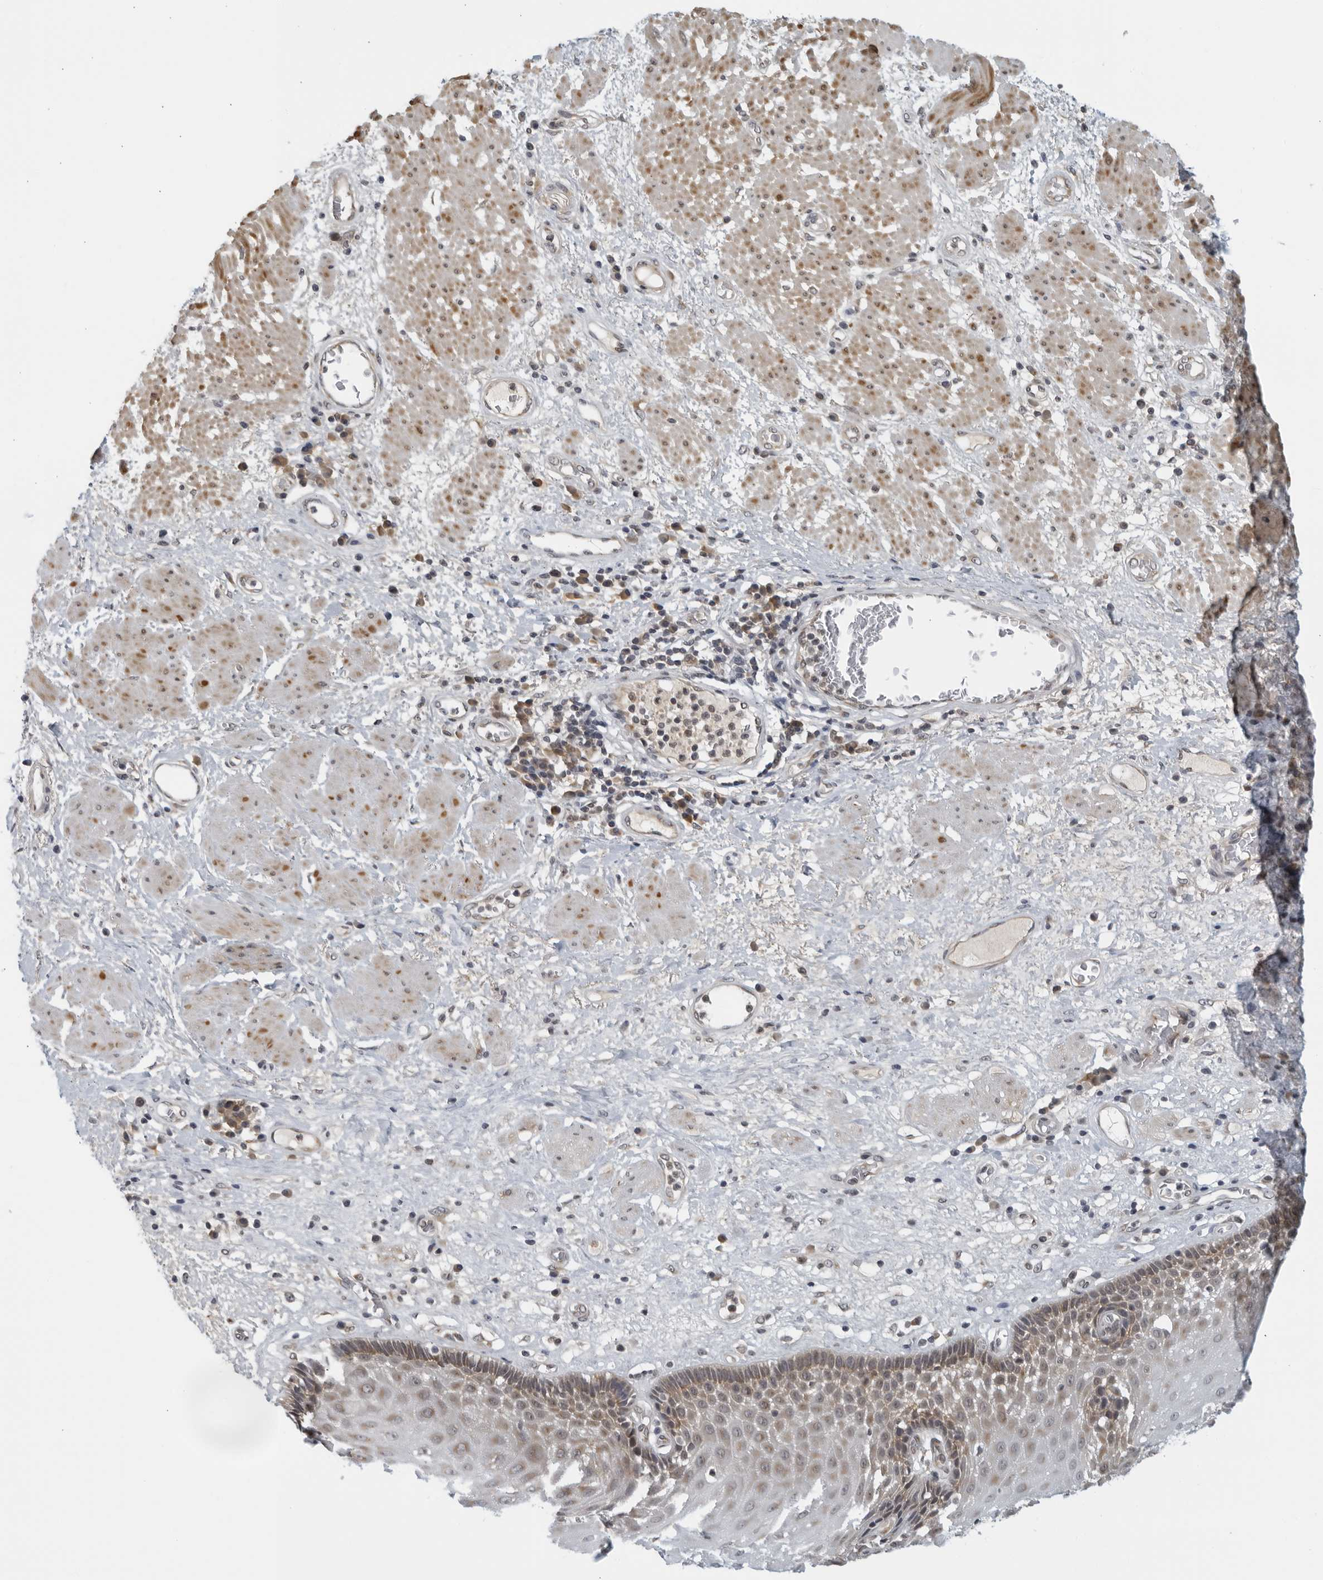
{"staining": {"intensity": "moderate", "quantity": "25%-75%", "location": "cytoplasmic/membranous"}, "tissue": "esophagus", "cell_type": "Squamous epithelial cells", "image_type": "normal", "snomed": [{"axis": "morphology", "description": "Normal tissue, NOS"}, {"axis": "morphology", "description": "Adenocarcinoma, NOS"}, {"axis": "topography", "description": "Esophagus"}], "caption": "DAB immunohistochemical staining of normal esophagus shows moderate cytoplasmic/membranous protein positivity in approximately 25%-75% of squamous epithelial cells.", "gene": "RC3H1", "patient": {"sex": "male", "age": 62}}